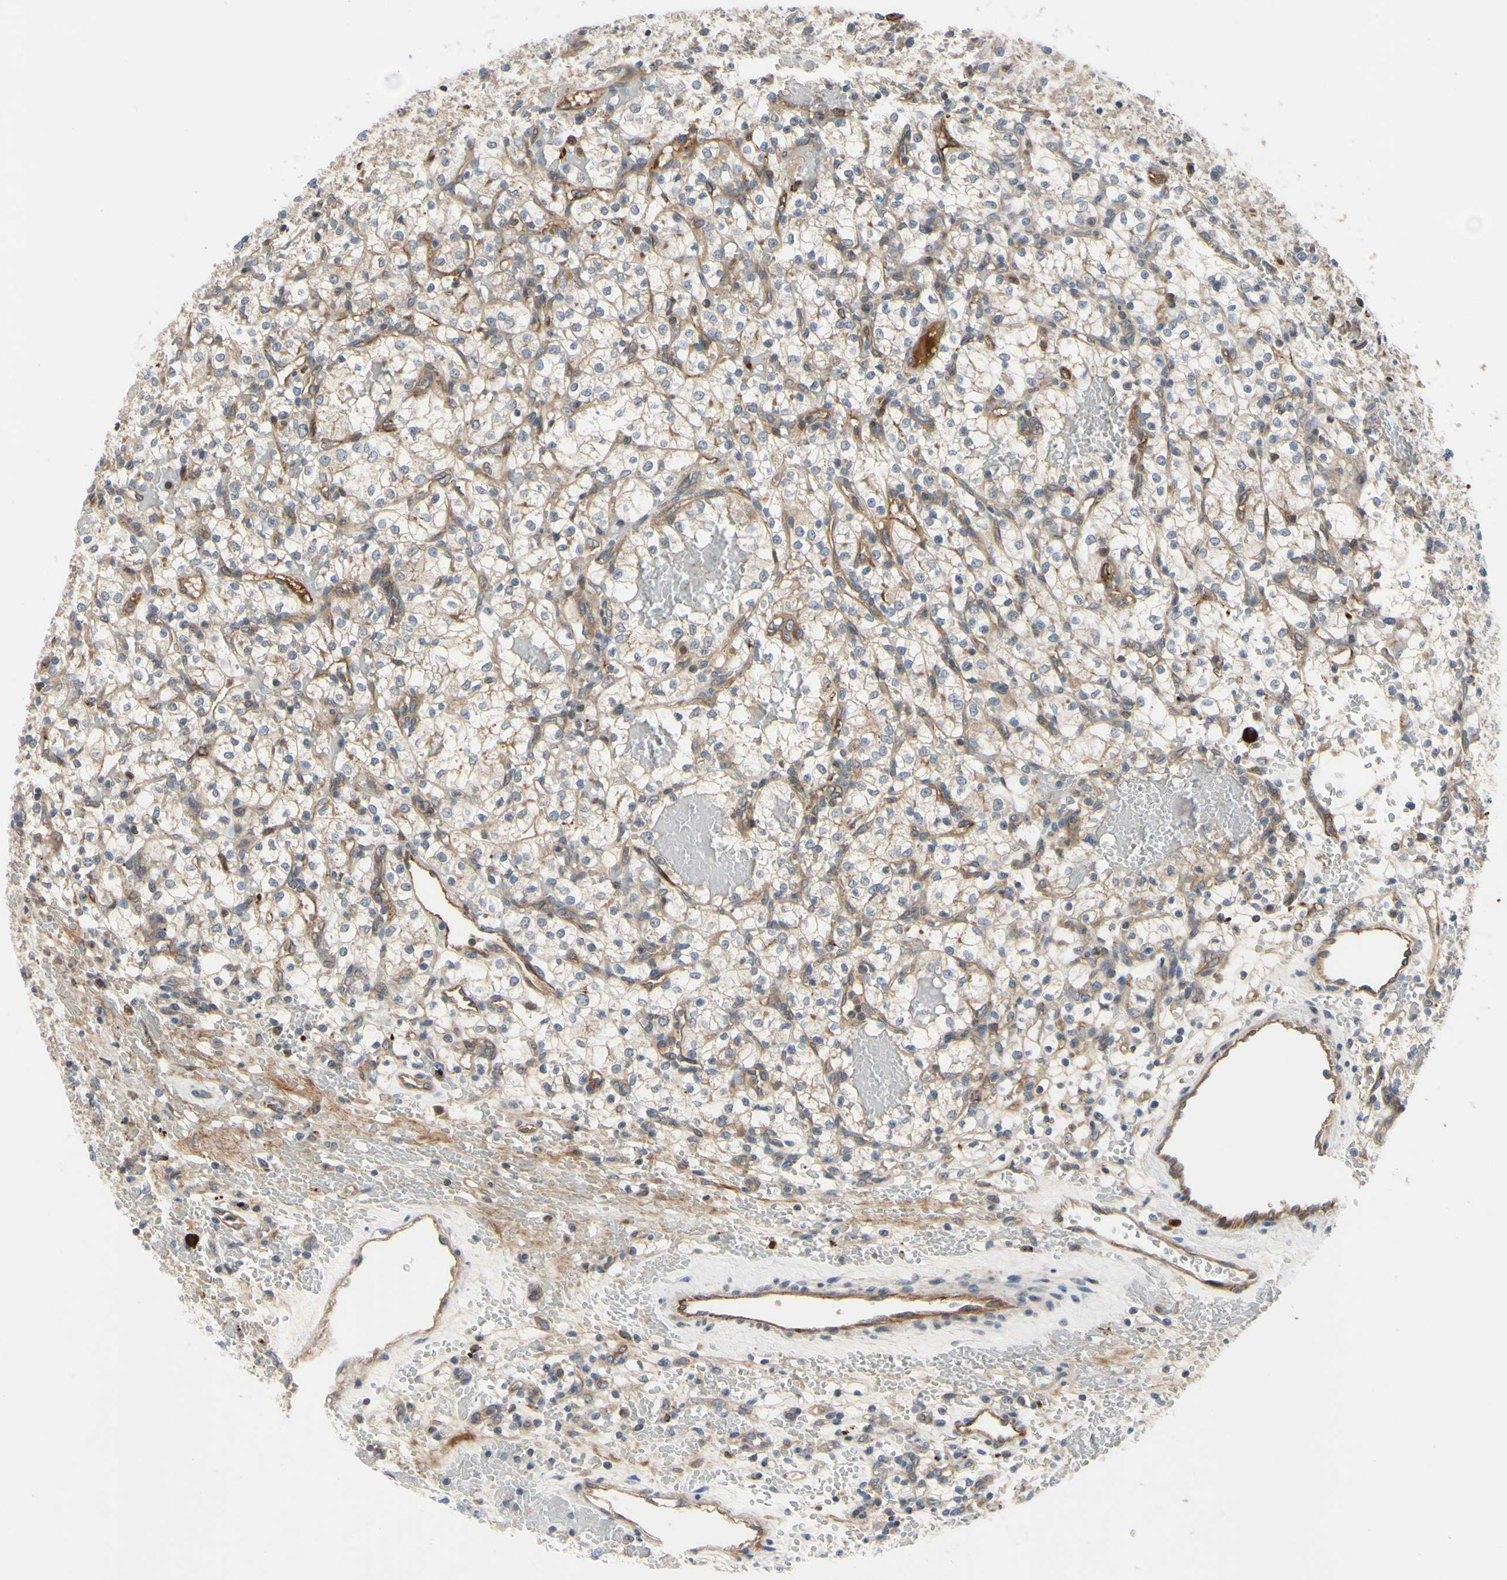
{"staining": {"intensity": "weak", "quantity": "<25%", "location": "cytoplasmic/membranous"}, "tissue": "renal cancer", "cell_type": "Tumor cells", "image_type": "cancer", "snomed": [{"axis": "morphology", "description": "Adenocarcinoma, NOS"}, {"axis": "topography", "description": "Kidney"}], "caption": "Tumor cells are negative for protein expression in human renal cancer.", "gene": "XIAP", "patient": {"sex": "female", "age": 60}}